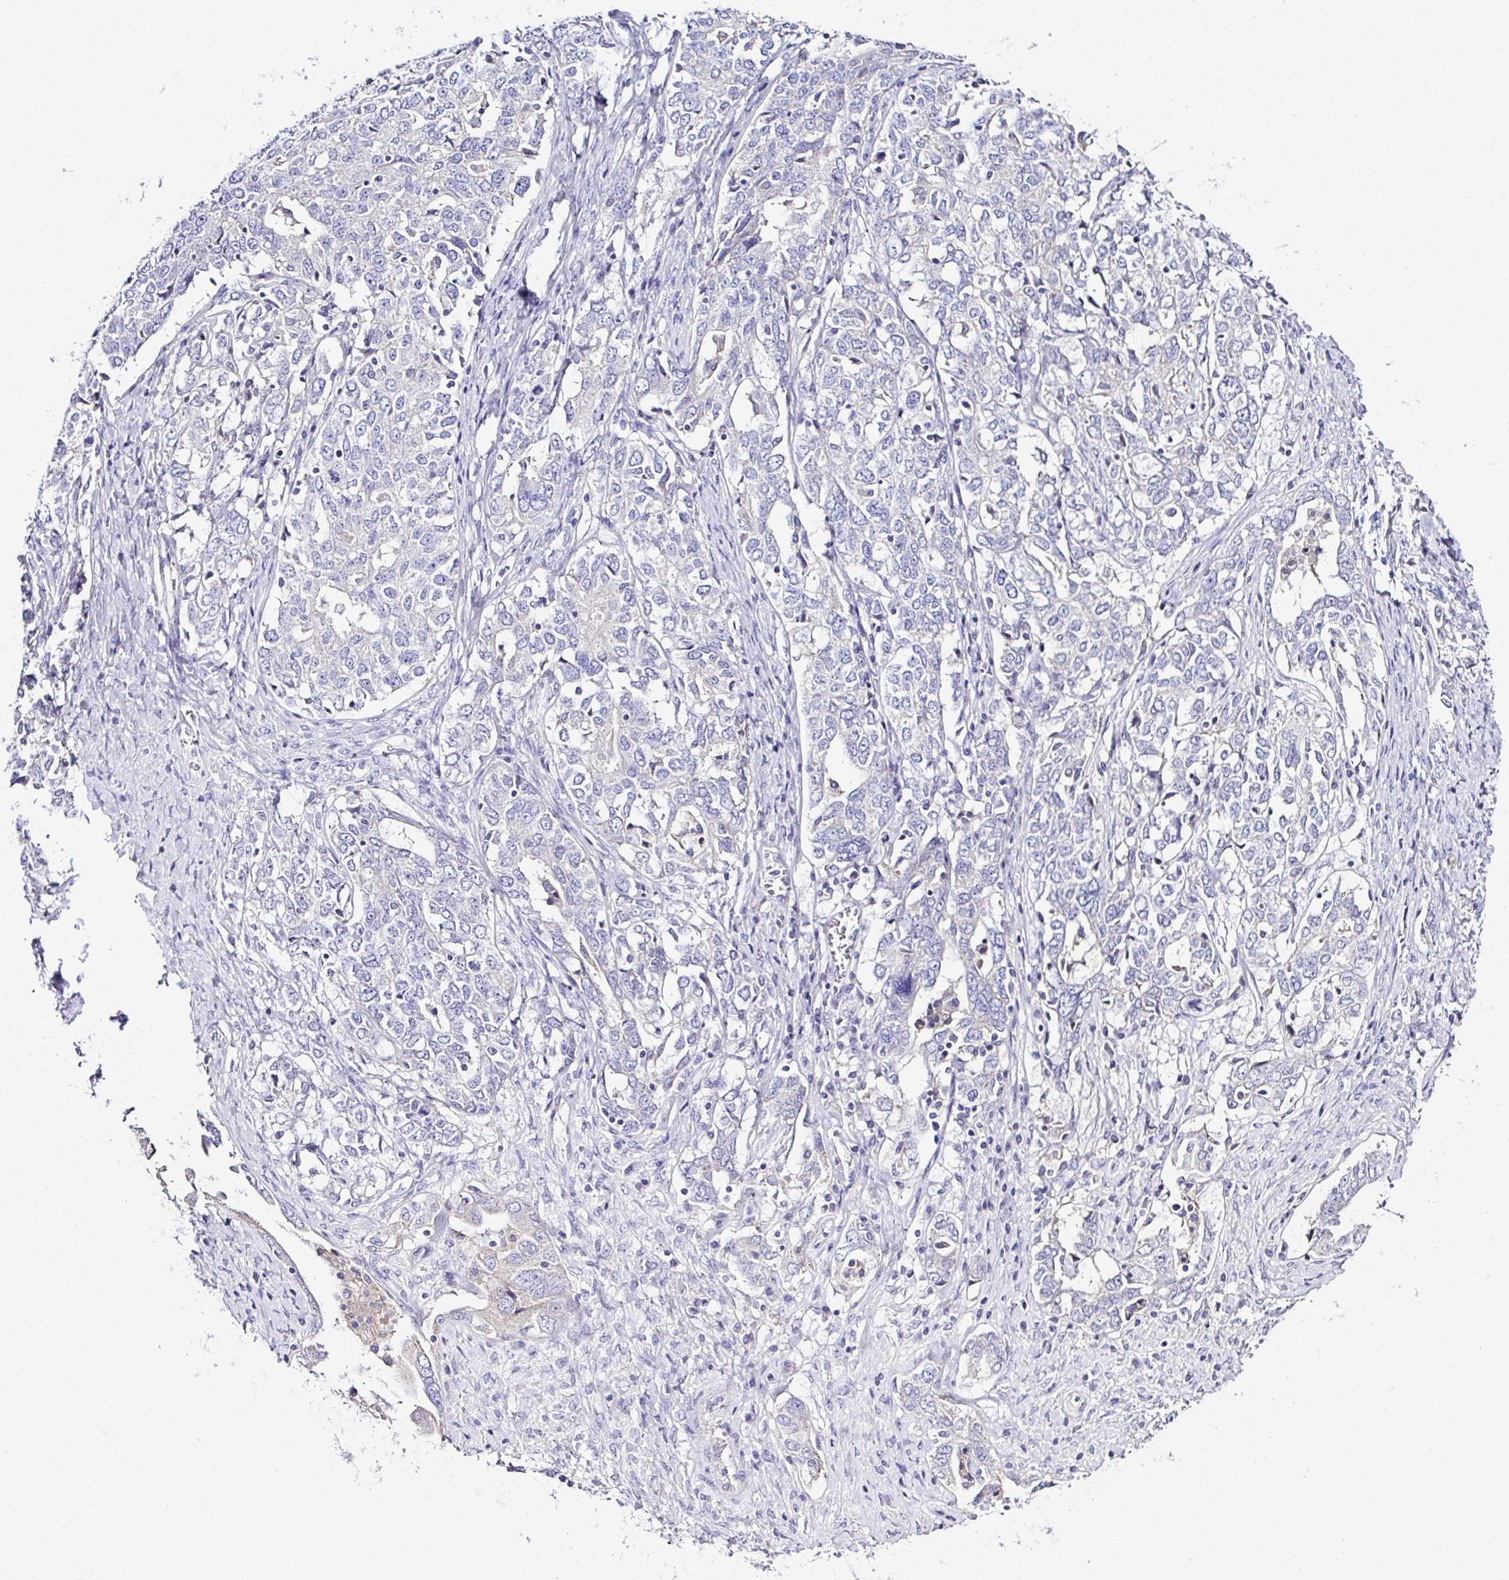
{"staining": {"intensity": "negative", "quantity": "none", "location": "none"}, "tissue": "ovarian cancer", "cell_type": "Tumor cells", "image_type": "cancer", "snomed": [{"axis": "morphology", "description": "Carcinoma, endometroid"}, {"axis": "topography", "description": "Ovary"}], "caption": "An IHC photomicrograph of endometroid carcinoma (ovarian) is shown. There is no staining in tumor cells of endometroid carcinoma (ovarian).", "gene": "OR4P4", "patient": {"sex": "female", "age": 62}}